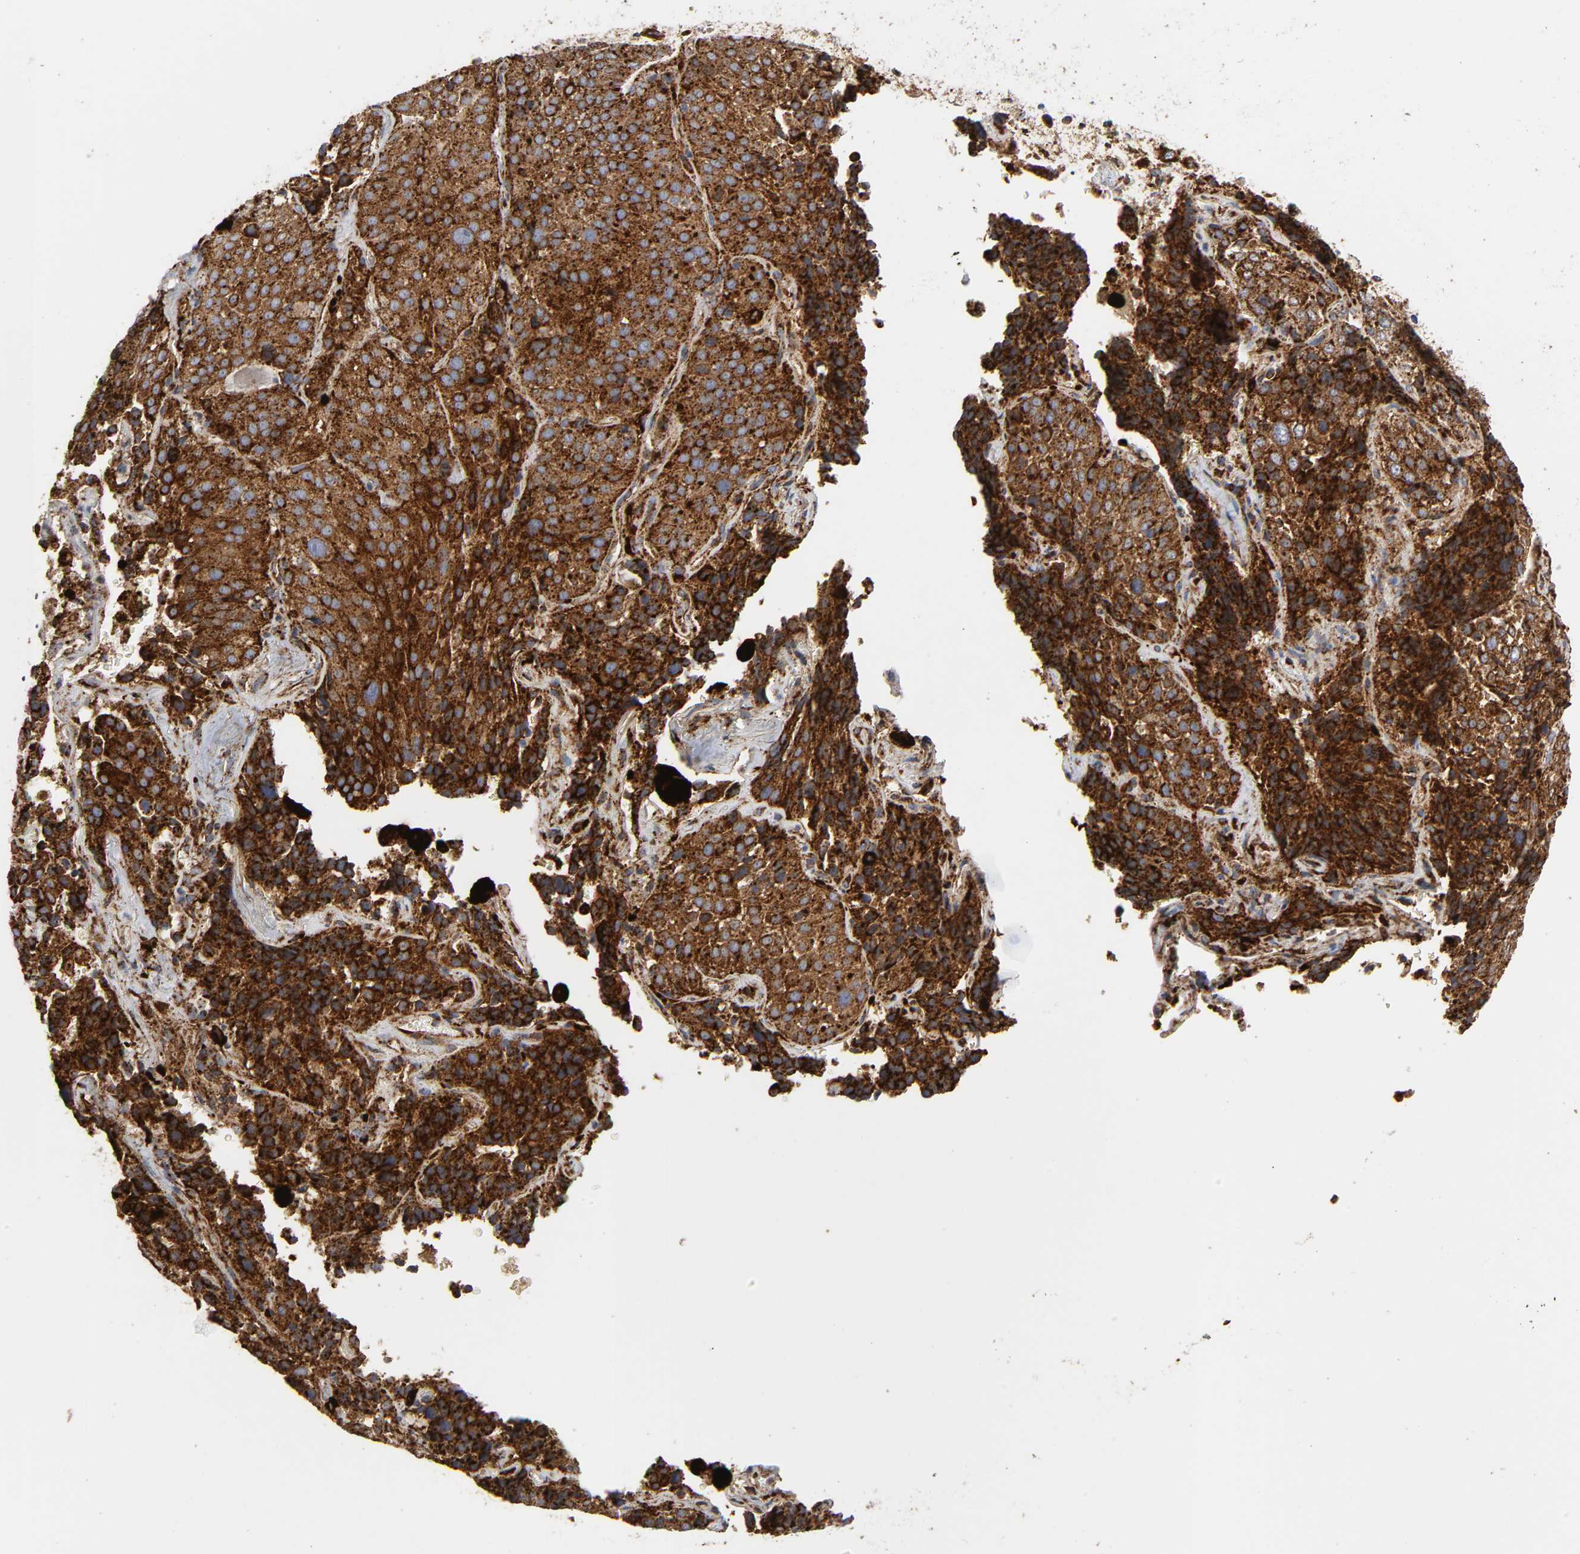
{"staining": {"intensity": "strong", "quantity": ">75%", "location": "cytoplasmic/membranous"}, "tissue": "lung cancer", "cell_type": "Tumor cells", "image_type": "cancer", "snomed": [{"axis": "morphology", "description": "Squamous cell carcinoma, NOS"}, {"axis": "topography", "description": "Lung"}], "caption": "An IHC histopathology image of tumor tissue is shown. Protein staining in brown labels strong cytoplasmic/membranous positivity in lung cancer within tumor cells.", "gene": "PSAP", "patient": {"sex": "male", "age": 54}}